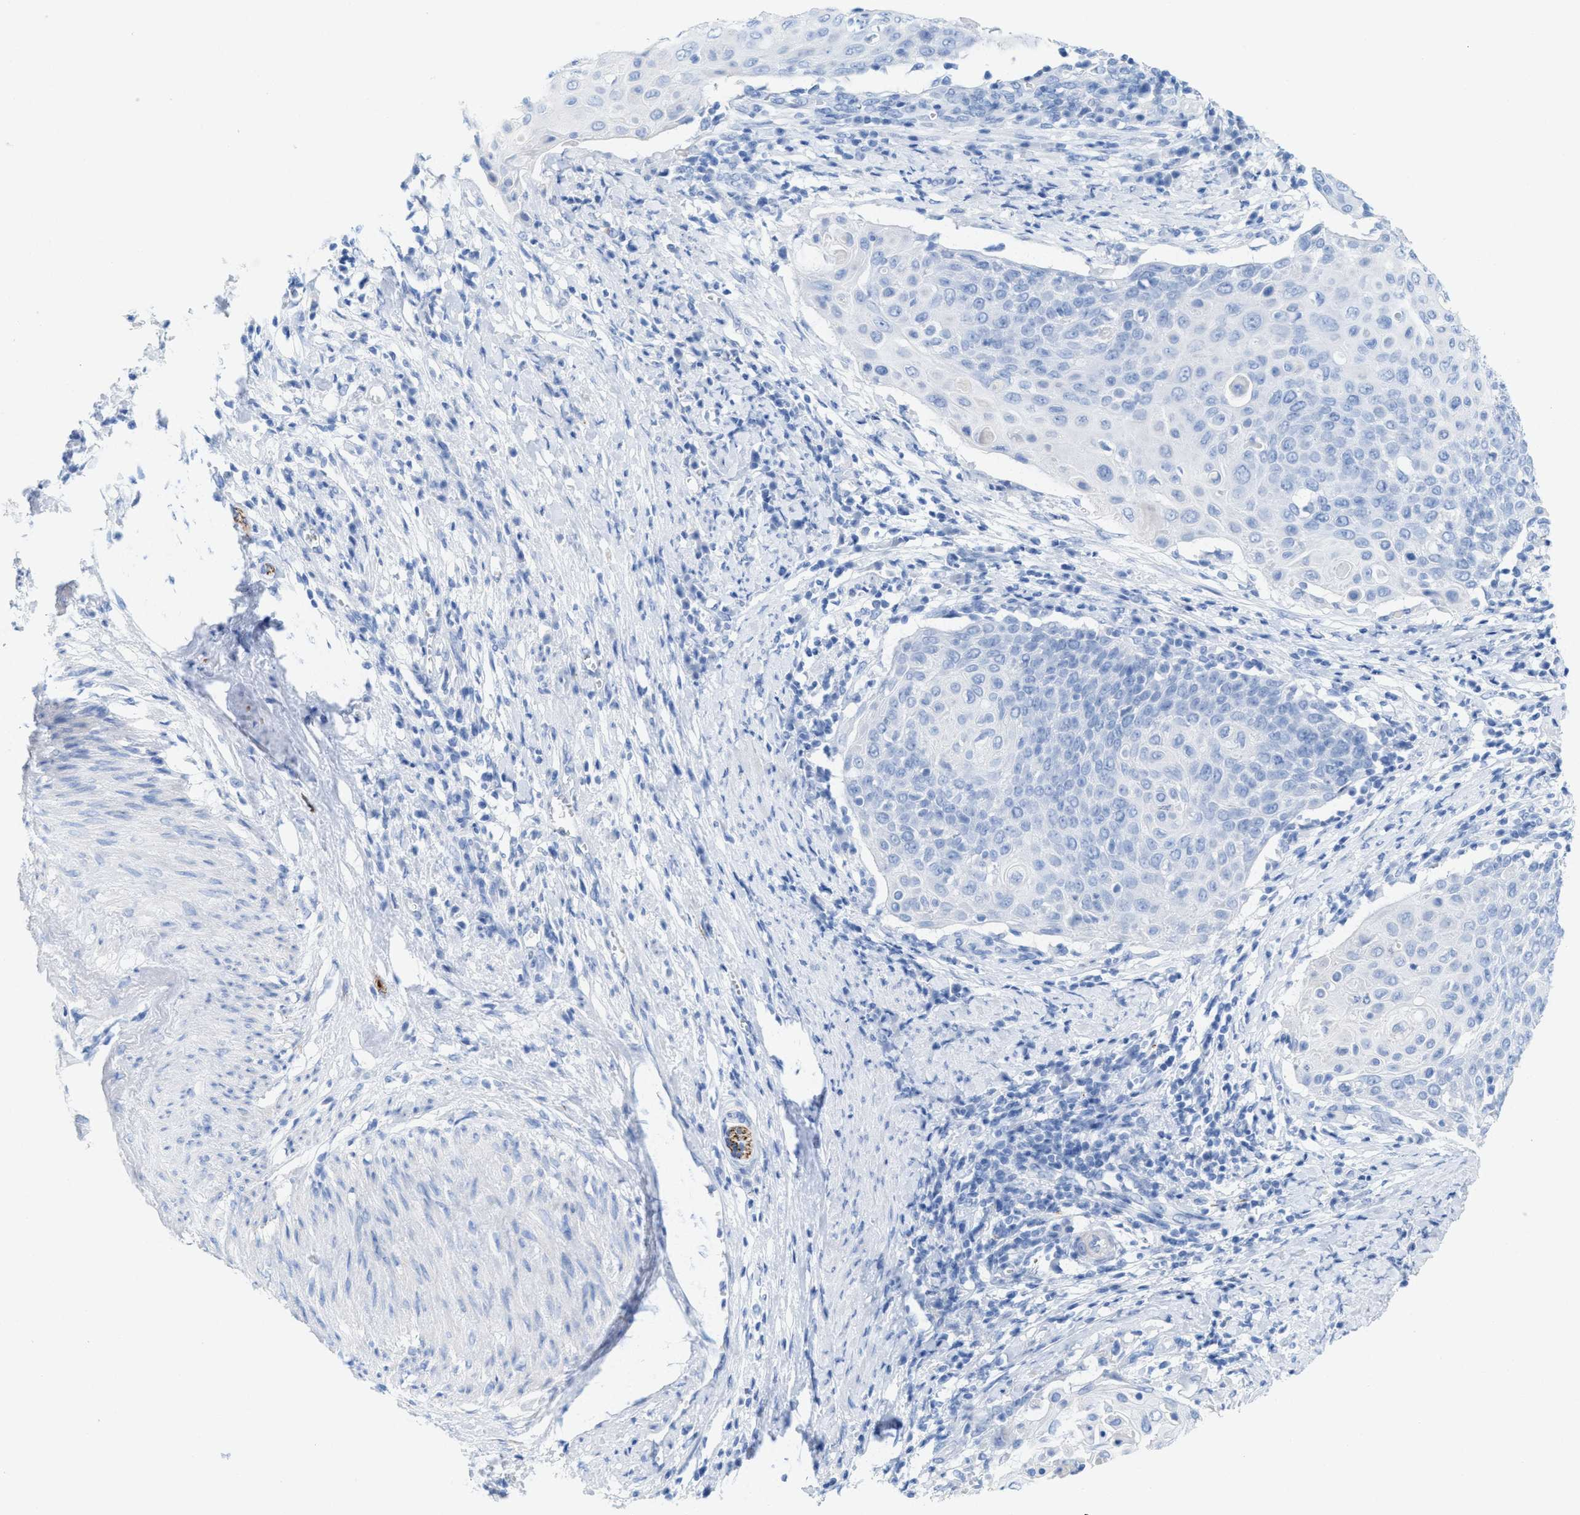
{"staining": {"intensity": "negative", "quantity": "none", "location": "none"}, "tissue": "cervical cancer", "cell_type": "Tumor cells", "image_type": "cancer", "snomed": [{"axis": "morphology", "description": "Squamous cell carcinoma, NOS"}, {"axis": "topography", "description": "Cervix"}], "caption": "Cervical cancer (squamous cell carcinoma) was stained to show a protein in brown. There is no significant positivity in tumor cells.", "gene": "ANKFN1", "patient": {"sex": "female", "age": 39}}